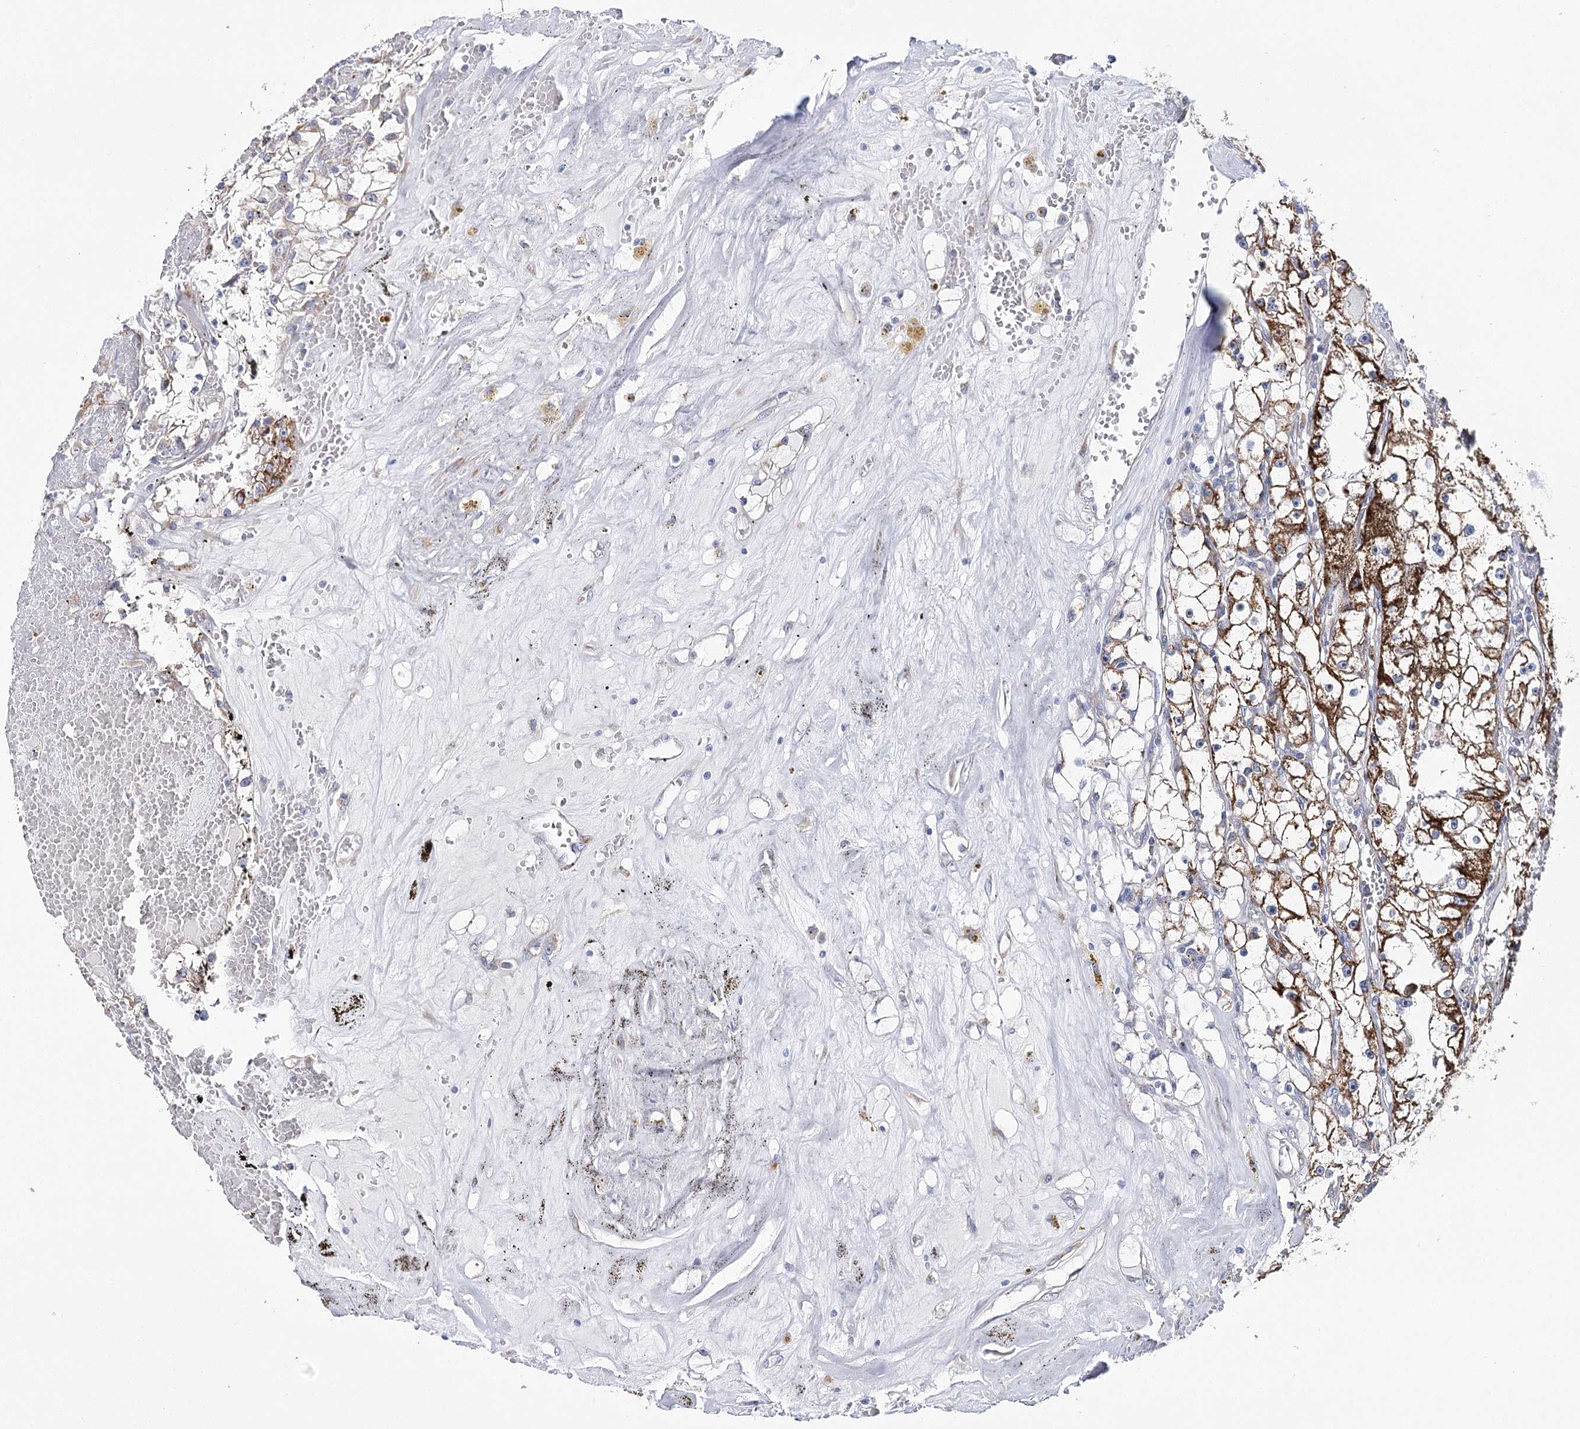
{"staining": {"intensity": "strong", "quantity": ">75%", "location": "cytoplasmic/membranous"}, "tissue": "renal cancer", "cell_type": "Tumor cells", "image_type": "cancer", "snomed": [{"axis": "morphology", "description": "Adenocarcinoma, NOS"}, {"axis": "topography", "description": "Kidney"}], "caption": "Renal adenocarcinoma tissue reveals strong cytoplasmic/membranous positivity in approximately >75% of tumor cells, visualized by immunohistochemistry.", "gene": "THUMPD3", "patient": {"sex": "male", "age": 56}}